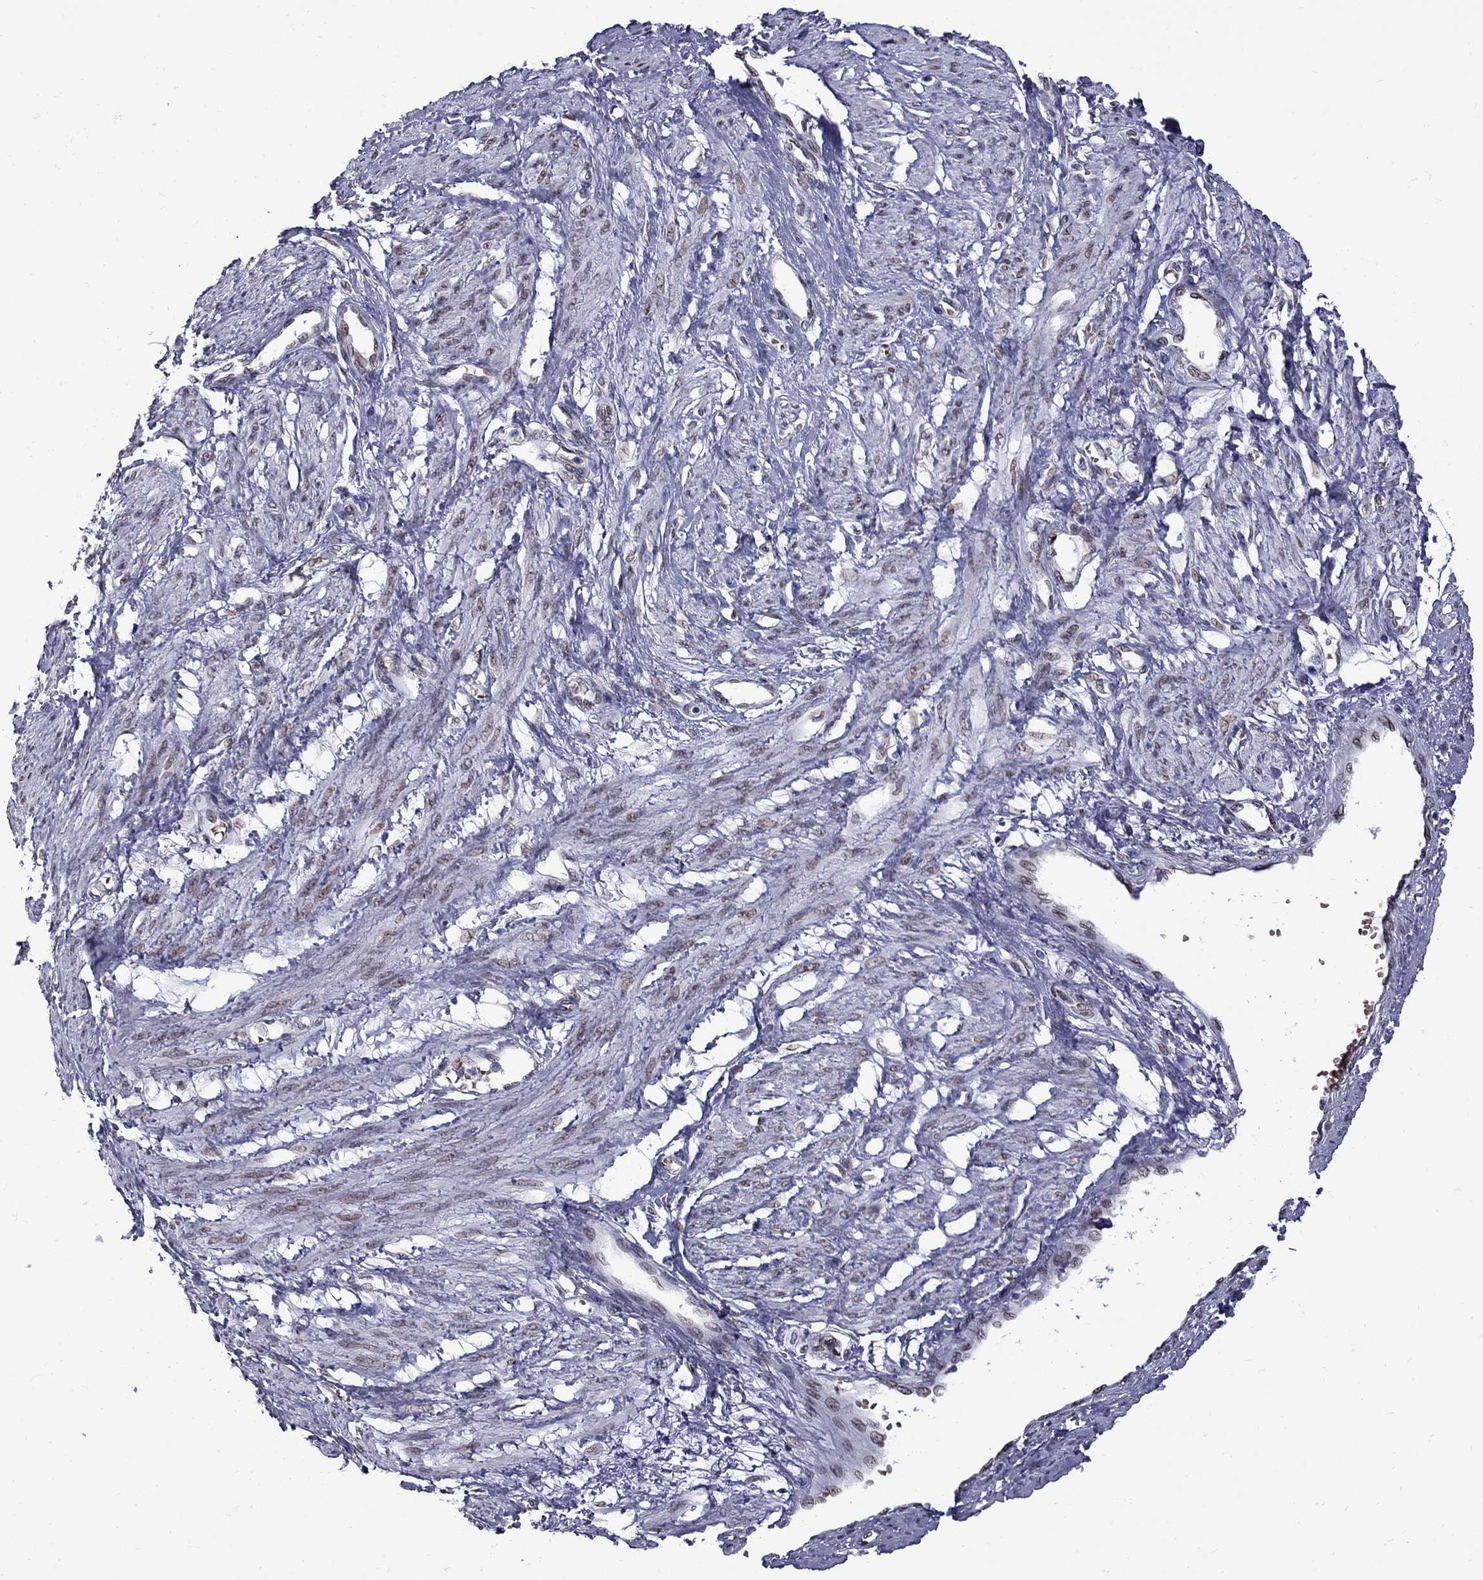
{"staining": {"intensity": "negative", "quantity": "none", "location": "none"}, "tissue": "smooth muscle", "cell_type": "Smooth muscle cells", "image_type": "normal", "snomed": [{"axis": "morphology", "description": "Normal tissue, NOS"}, {"axis": "topography", "description": "Smooth muscle"}, {"axis": "topography", "description": "Uterus"}], "caption": "Immunohistochemistry (IHC) of normal human smooth muscle exhibits no staining in smooth muscle cells. (Immunohistochemistry, brightfield microscopy, high magnification).", "gene": "CLTCL1", "patient": {"sex": "female", "age": 39}}